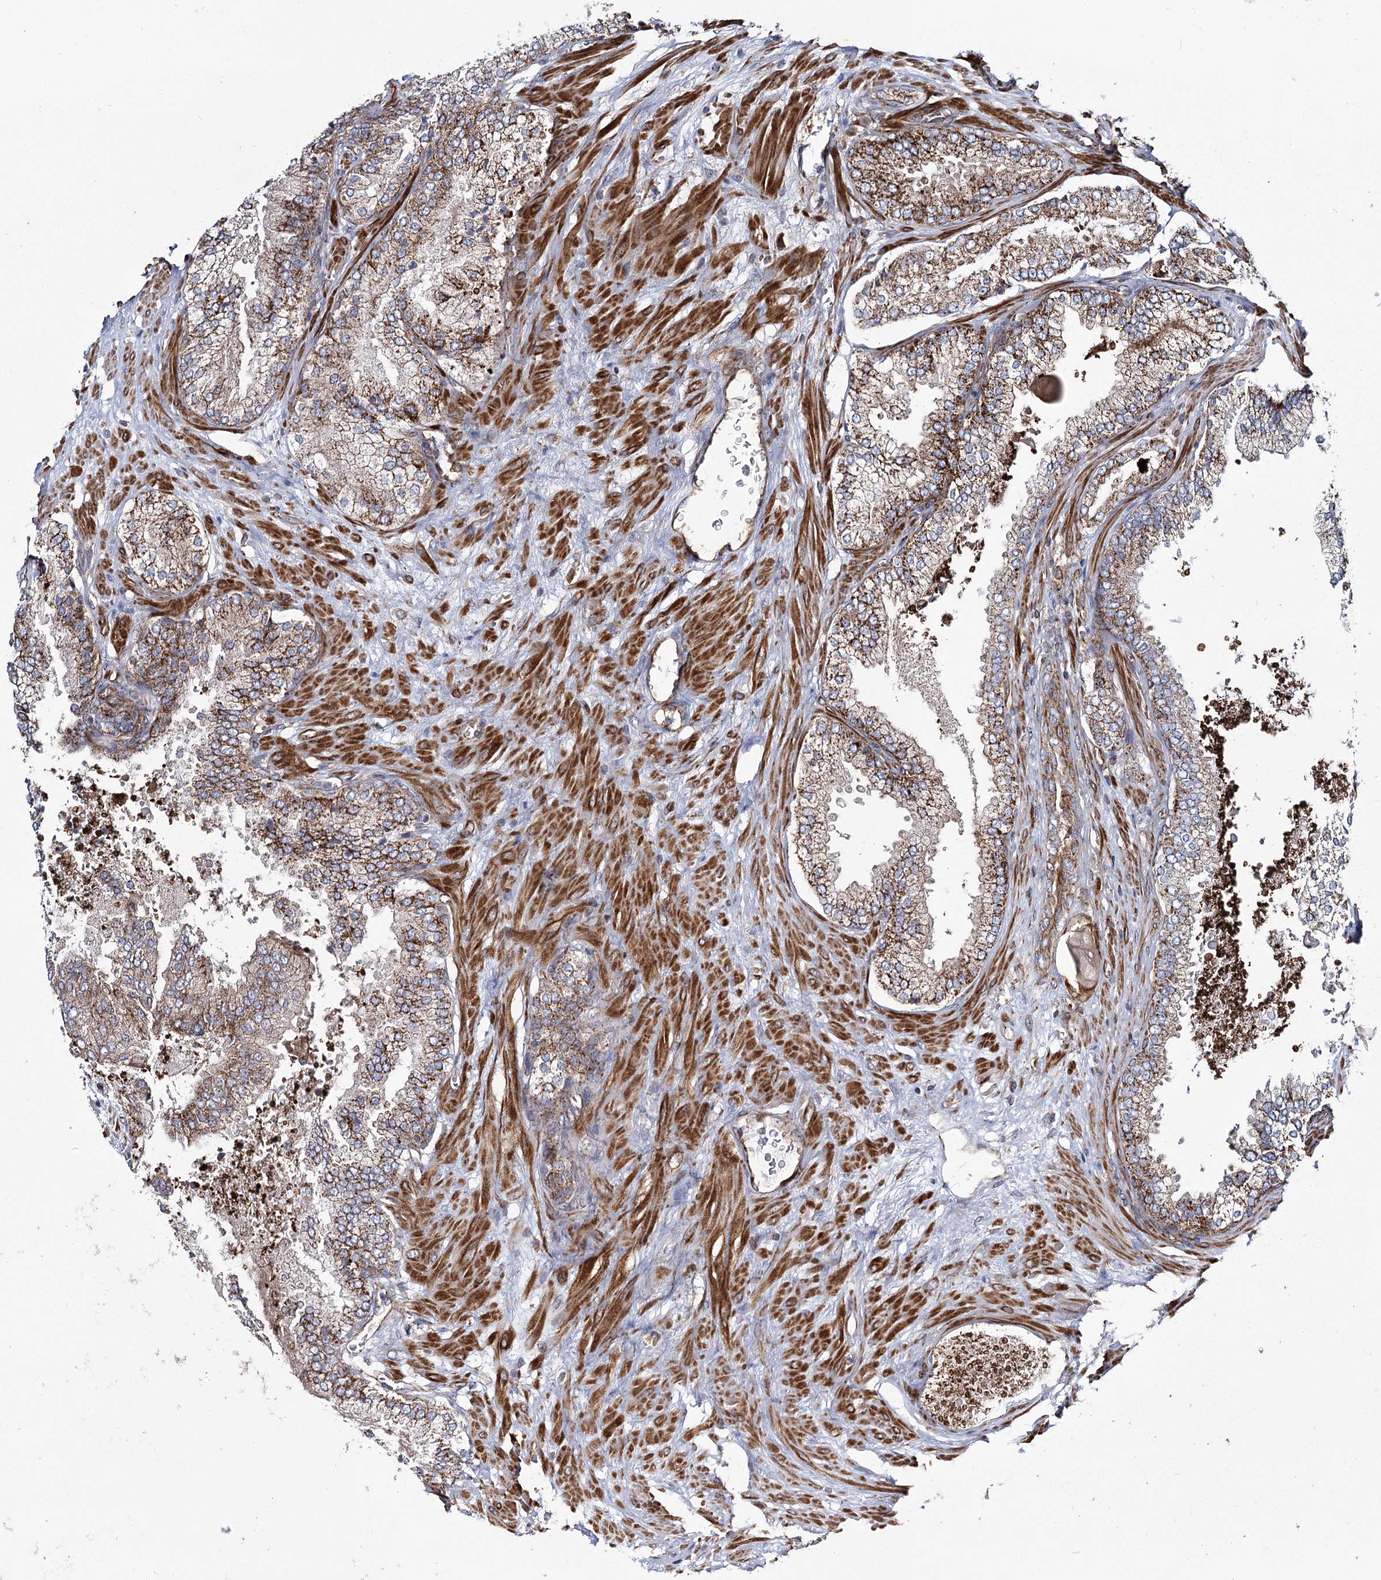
{"staining": {"intensity": "moderate", "quantity": ">75%", "location": "cytoplasmic/membranous"}, "tissue": "prostate cancer", "cell_type": "Tumor cells", "image_type": "cancer", "snomed": [{"axis": "morphology", "description": "Adenocarcinoma, Low grade"}, {"axis": "topography", "description": "Prostate"}], "caption": "Low-grade adenocarcinoma (prostate) tissue displays moderate cytoplasmic/membranous staining in about >75% of tumor cells, visualized by immunohistochemistry.", "gene": "THUMPD3", "patient": {"sex": "male", "age": 74}}